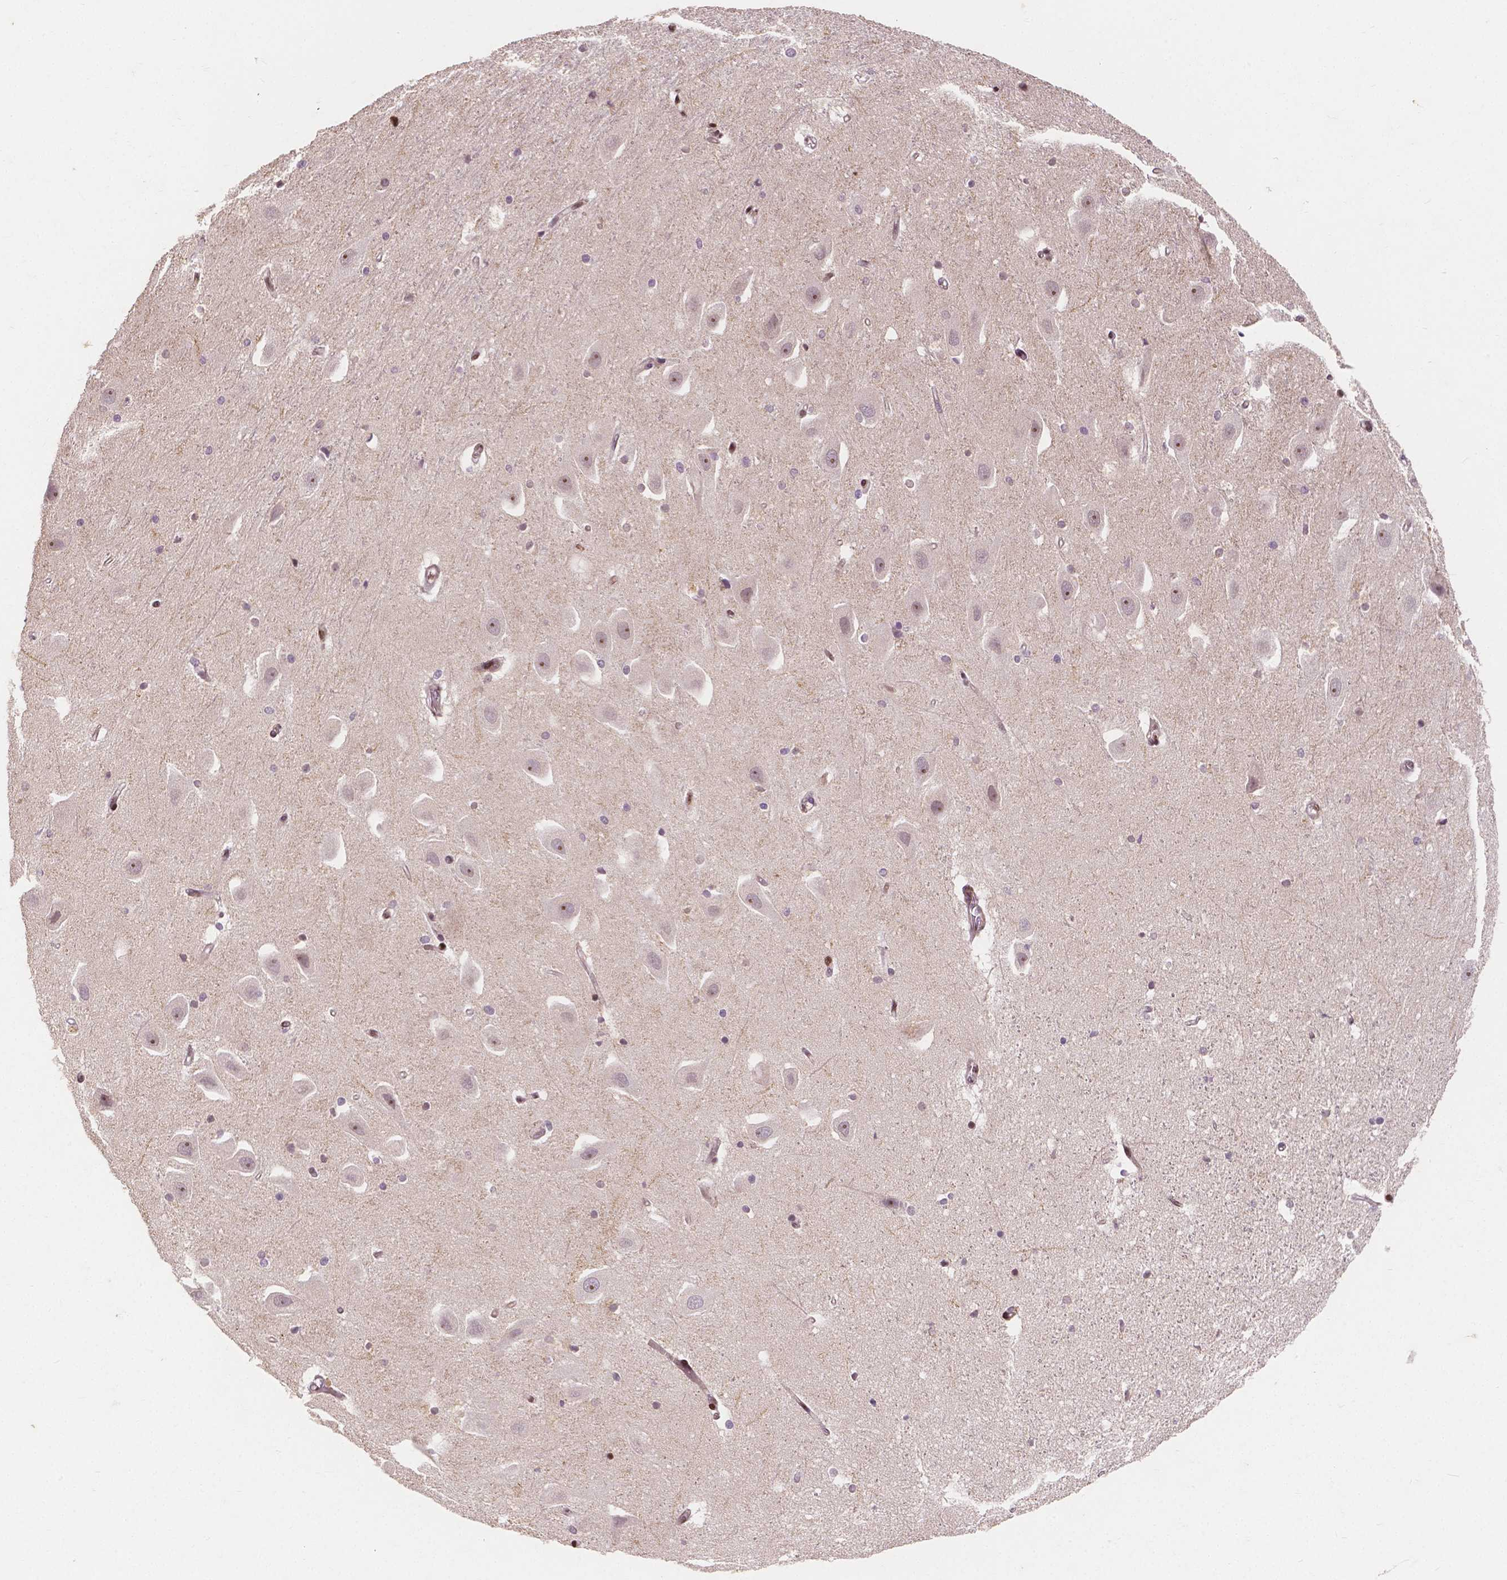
{"staining": {"intensity": "negative", "quantity": "none", "location": "none"}, "tissue": "hippocampus", "cell_type": "Glial cells", "image_type": "normal", "snomed": [{"axis": "morphology", "description": "Normal tissue, NOS"}, {"axis": "topography", "description": "Hippocampus"}], "caption": "Hippocampus stained for a protein using immunohistochemistry (IHC) demonstrates no expression glial cells.", "gene": "PTPN18", "patient": {"sex": "male", "age": 63}}